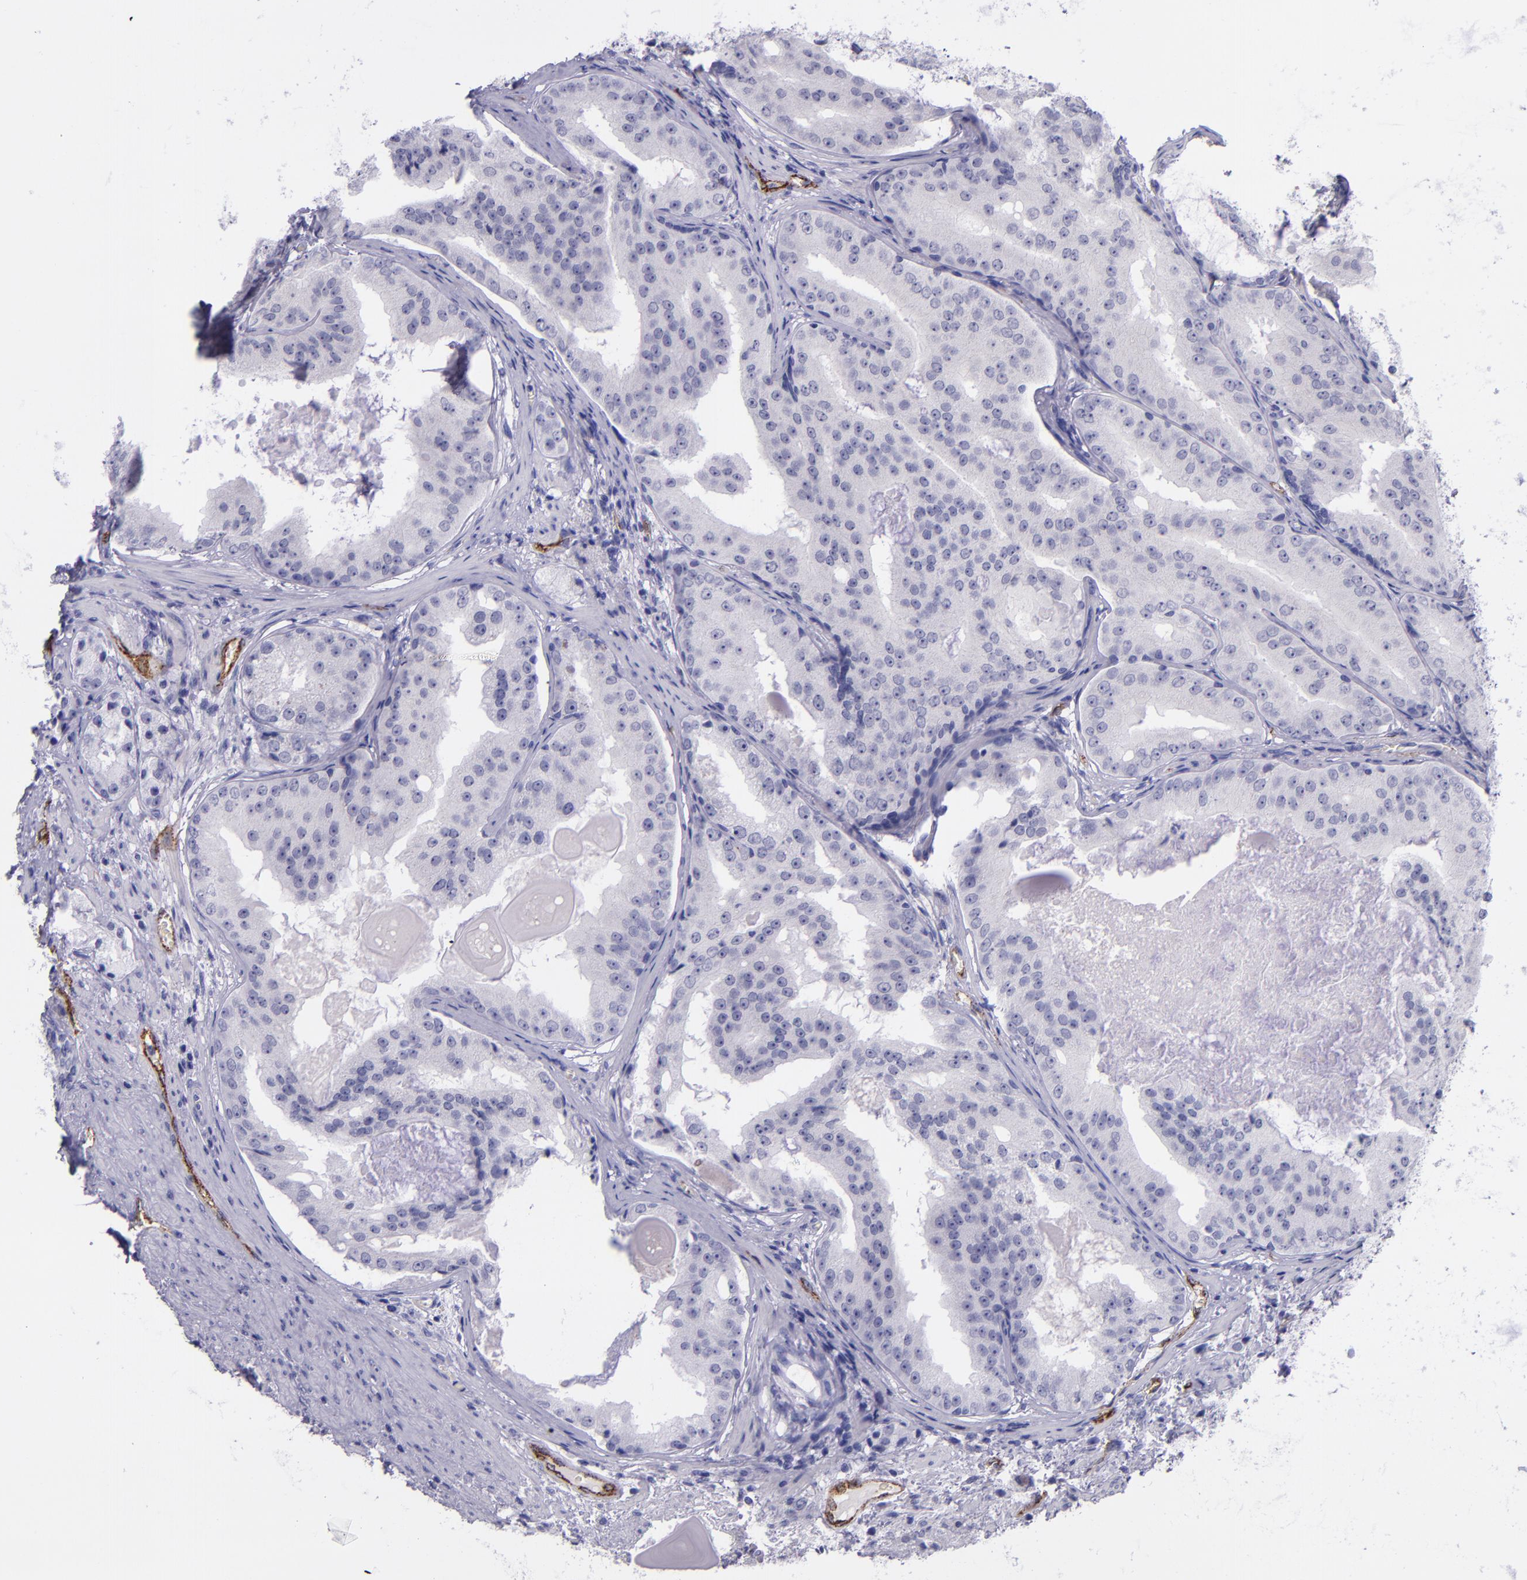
{"staining": {"intensity": "negative", "quantity": "none", "location": "none"}, "tissue": "prostate cancer", "cell_type": "Tumor cells", "image_type": "cancer", "snomed": [{"axis": "morphology", "description": "Adenocarcinoma, High grade"}, {"axis": "topography", "description": "Prostate"}], "caption": "Tumor cells are negative for protein expression in human high-grade adenocarcinoma (prostate). (Stains: DAB immunohistochemistry (IHC) with hematoxylin counter stain, Microscopy: brightfield microscopy at high magnification).", "gene": "SELE", "patient": {"sex": "male", "age": 68}}